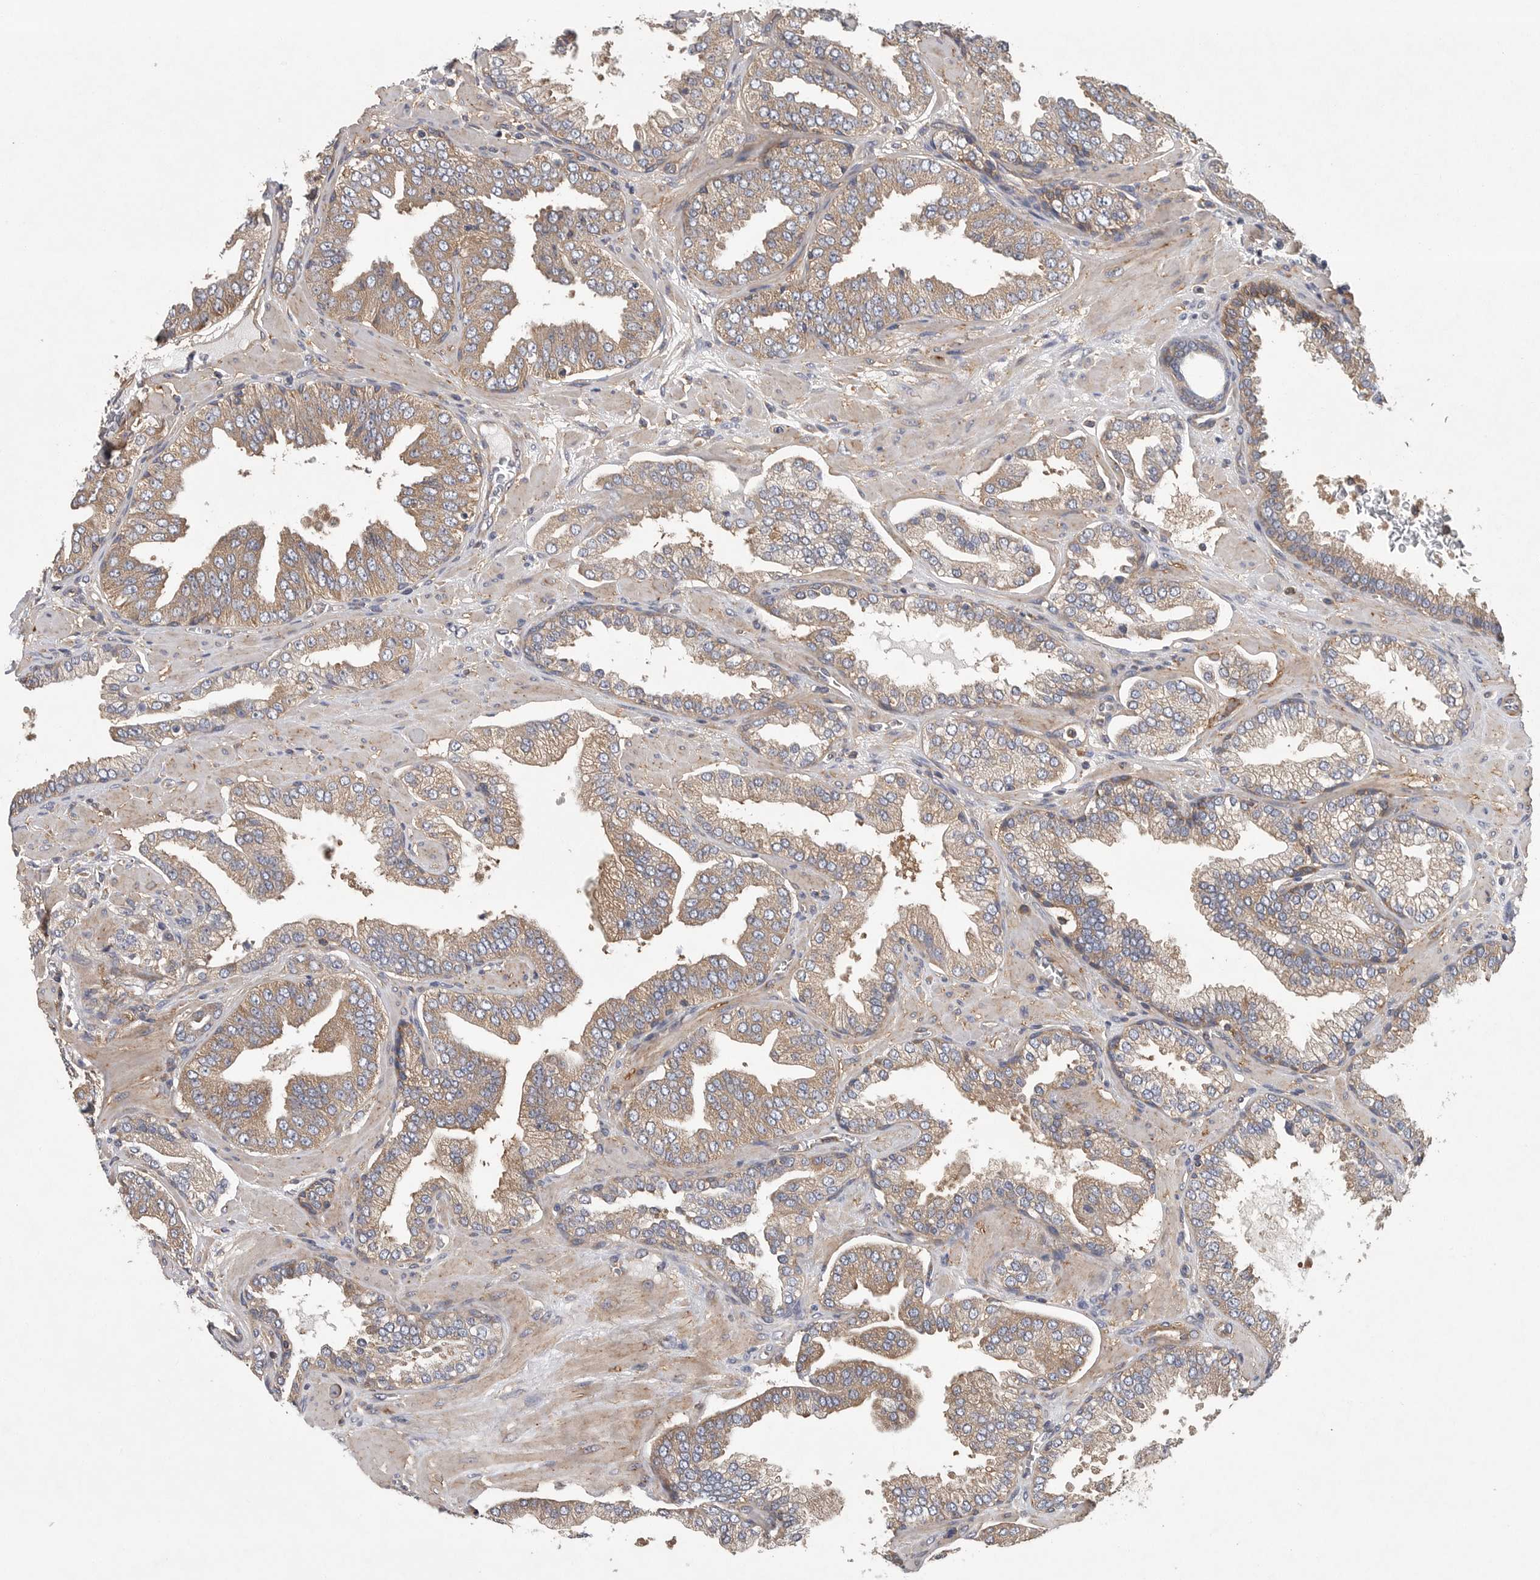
{"staining": {"intensity": "moderate", "quantity": "25%-75%", "location": "cytoplasmic/membranous"}, "tissue": "prostate cancer", "cell_type": "Tumor cells", "image_type": "cancer", "snomed": [{"axis": "morphology", "description": "Adenocarcinoma, Low grade"}, {"axis": "topography", "description": "Prostate"}], "caption": "Immunohistochemical staining of human adenocarcinoma (low-grade) (prostate) displays moderate cytoplasmic/membranous protein staining in approximately 25%-75% of tumor cells.", "gene": "OXR1", "patient": {"sex": "male", "age": 62}}